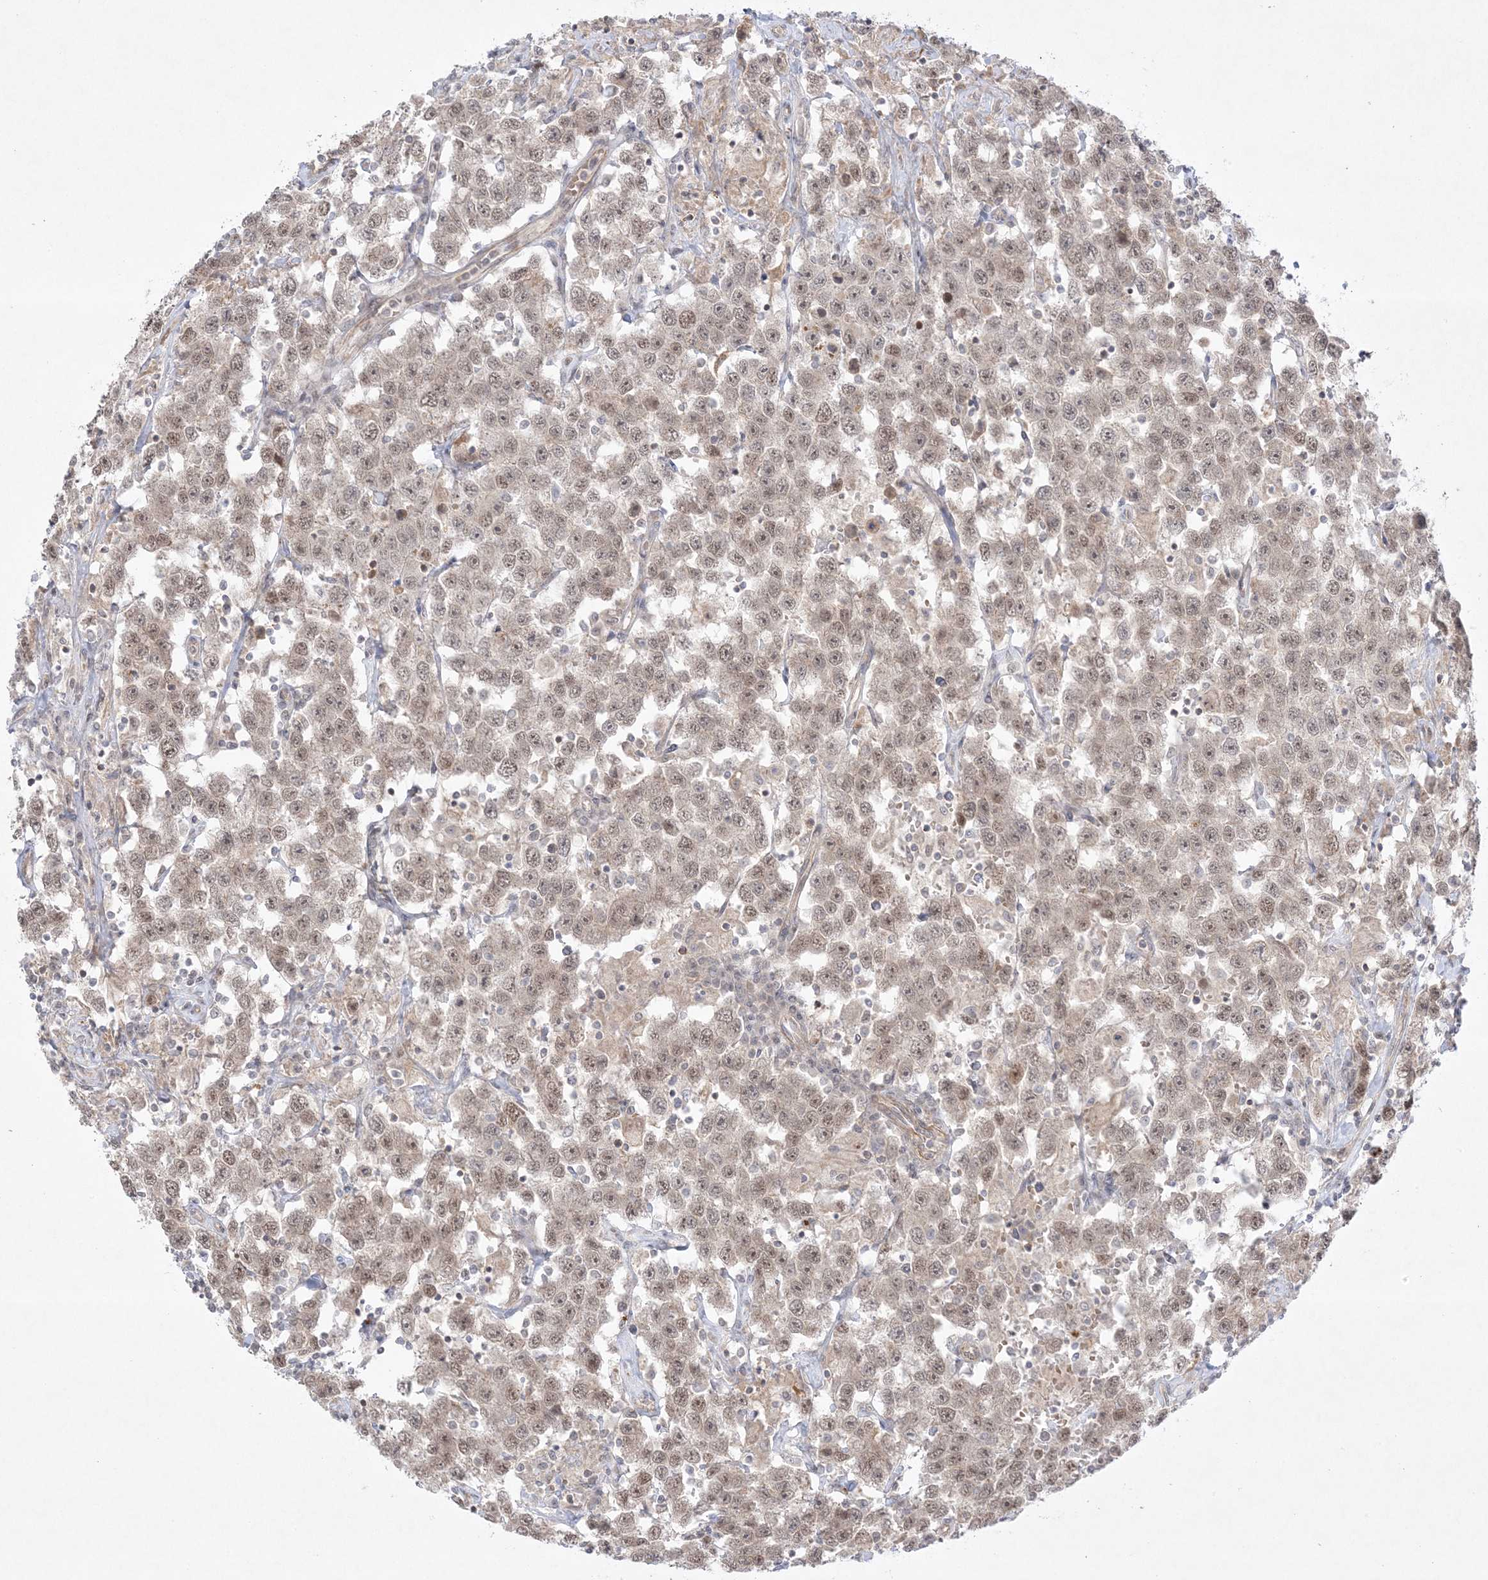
{"staining": {"intensity": "weak", "quantity": ">75%", "location": "nuclear"}, "tissue": "testis cancer", "cell_type": "Tumor cells", "image_type": "cancer", "snomed": [{"axis": "morphology", "description": "Seminoma, NOS"}, {"axis": "topography", "description": "Testis"}], "caption": "Brown immunohistochemical staining in testis seminoma demonstrates weak nuclear staining in approximately >75% of tumor cells.", "gene": "PTK6", "patient": {"sex": "male", "age": 41}}